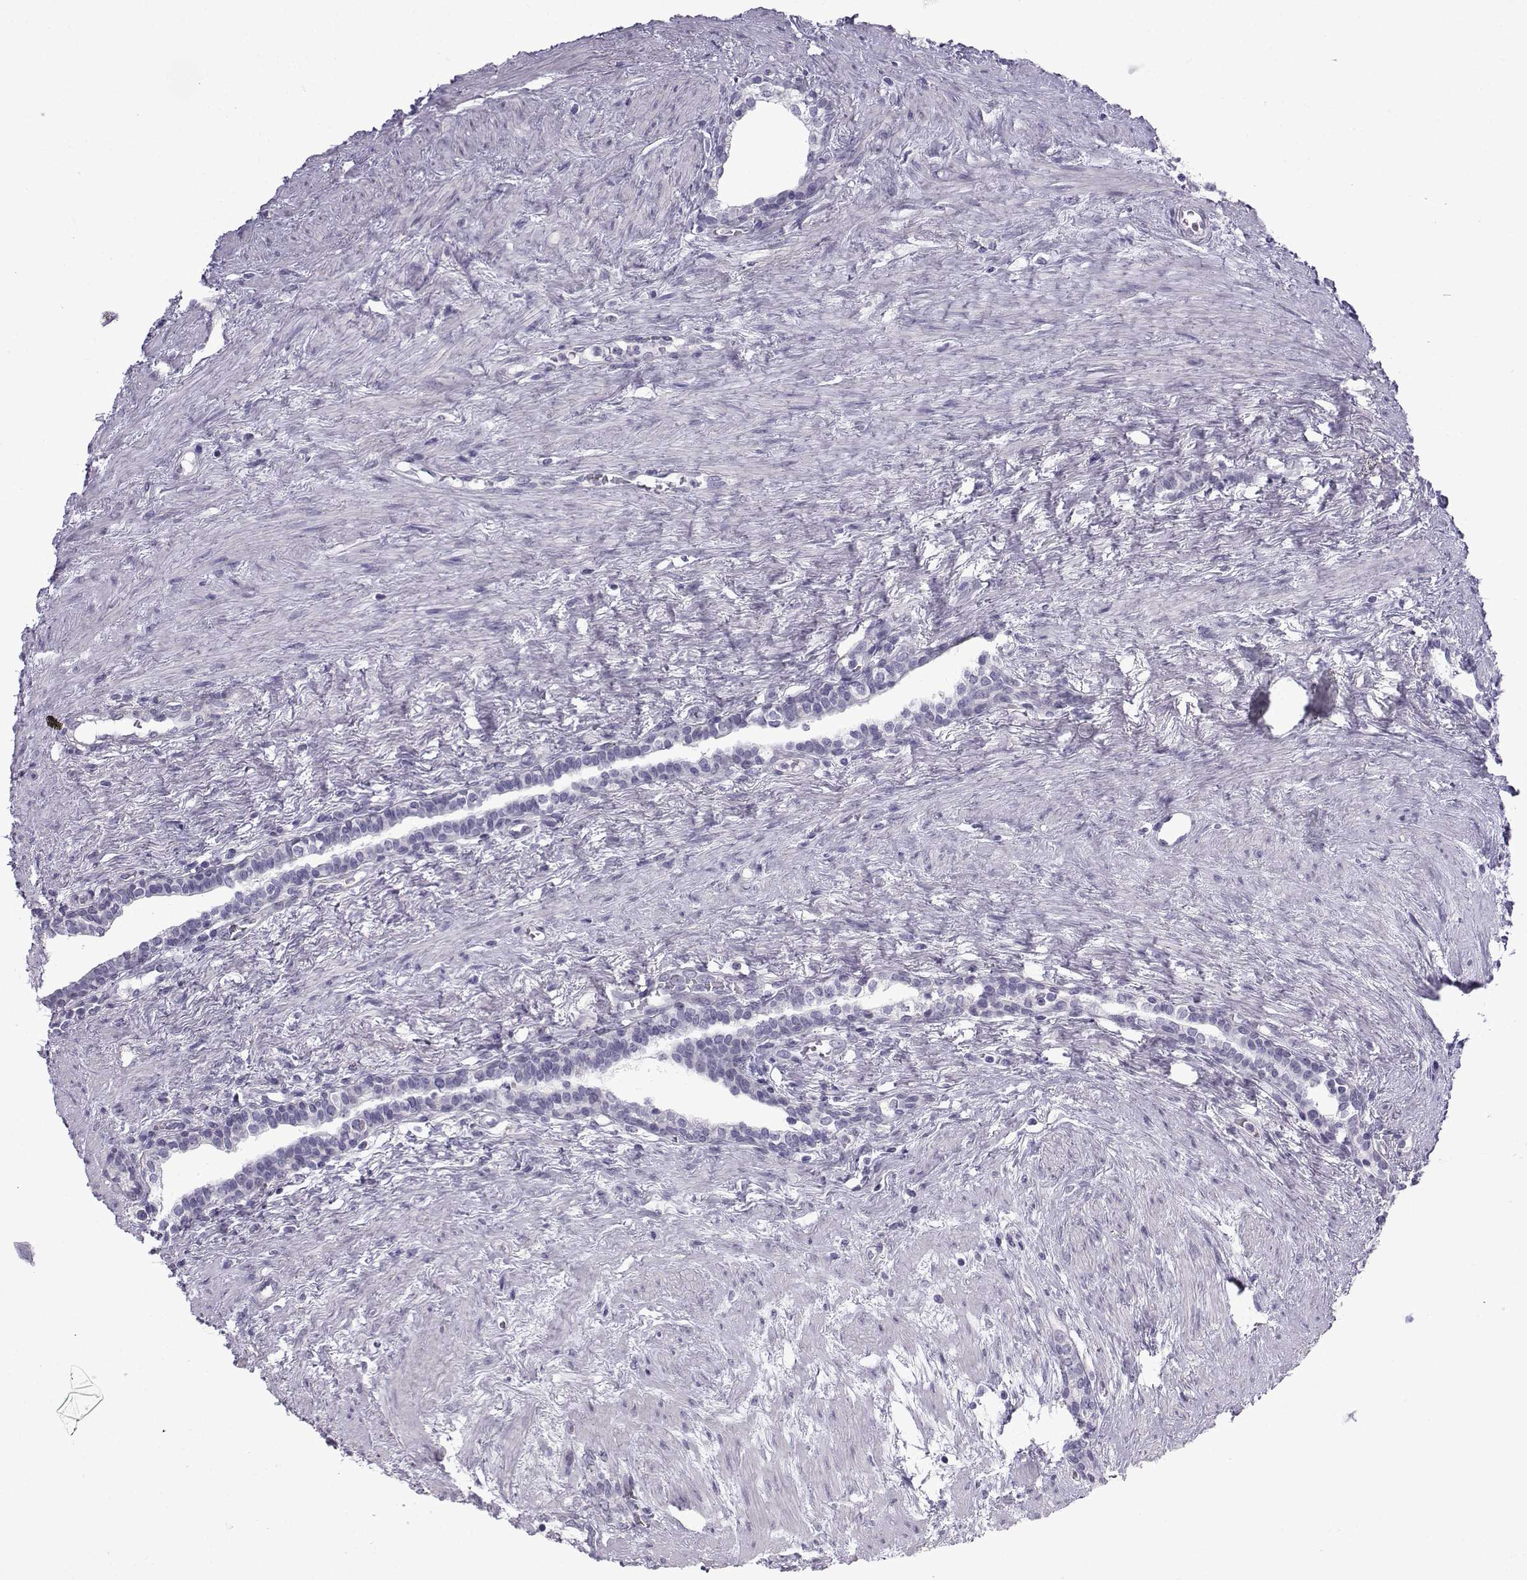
{"staining": {"intensity": "negative", "quantity": "none", "location": "none"}, "tissue": "prostate cancer", "cell_type": "Tumor cells", "image_type": "cancer", "snomed": [{"axis": "morphology", "description": "Adenocarcinoma, NOS"}, {"axis": "morphology", "description": "Adenocarcinoma, High grade"}, {"axis": "topography", "description": "Prostate"}], "caption": "Tumor cells show no significant expression in prostate cancer (adenocarcinoma (high-grade)).", "gene": "CFAP53", "patient": {"sex": "male", "age": 61}}